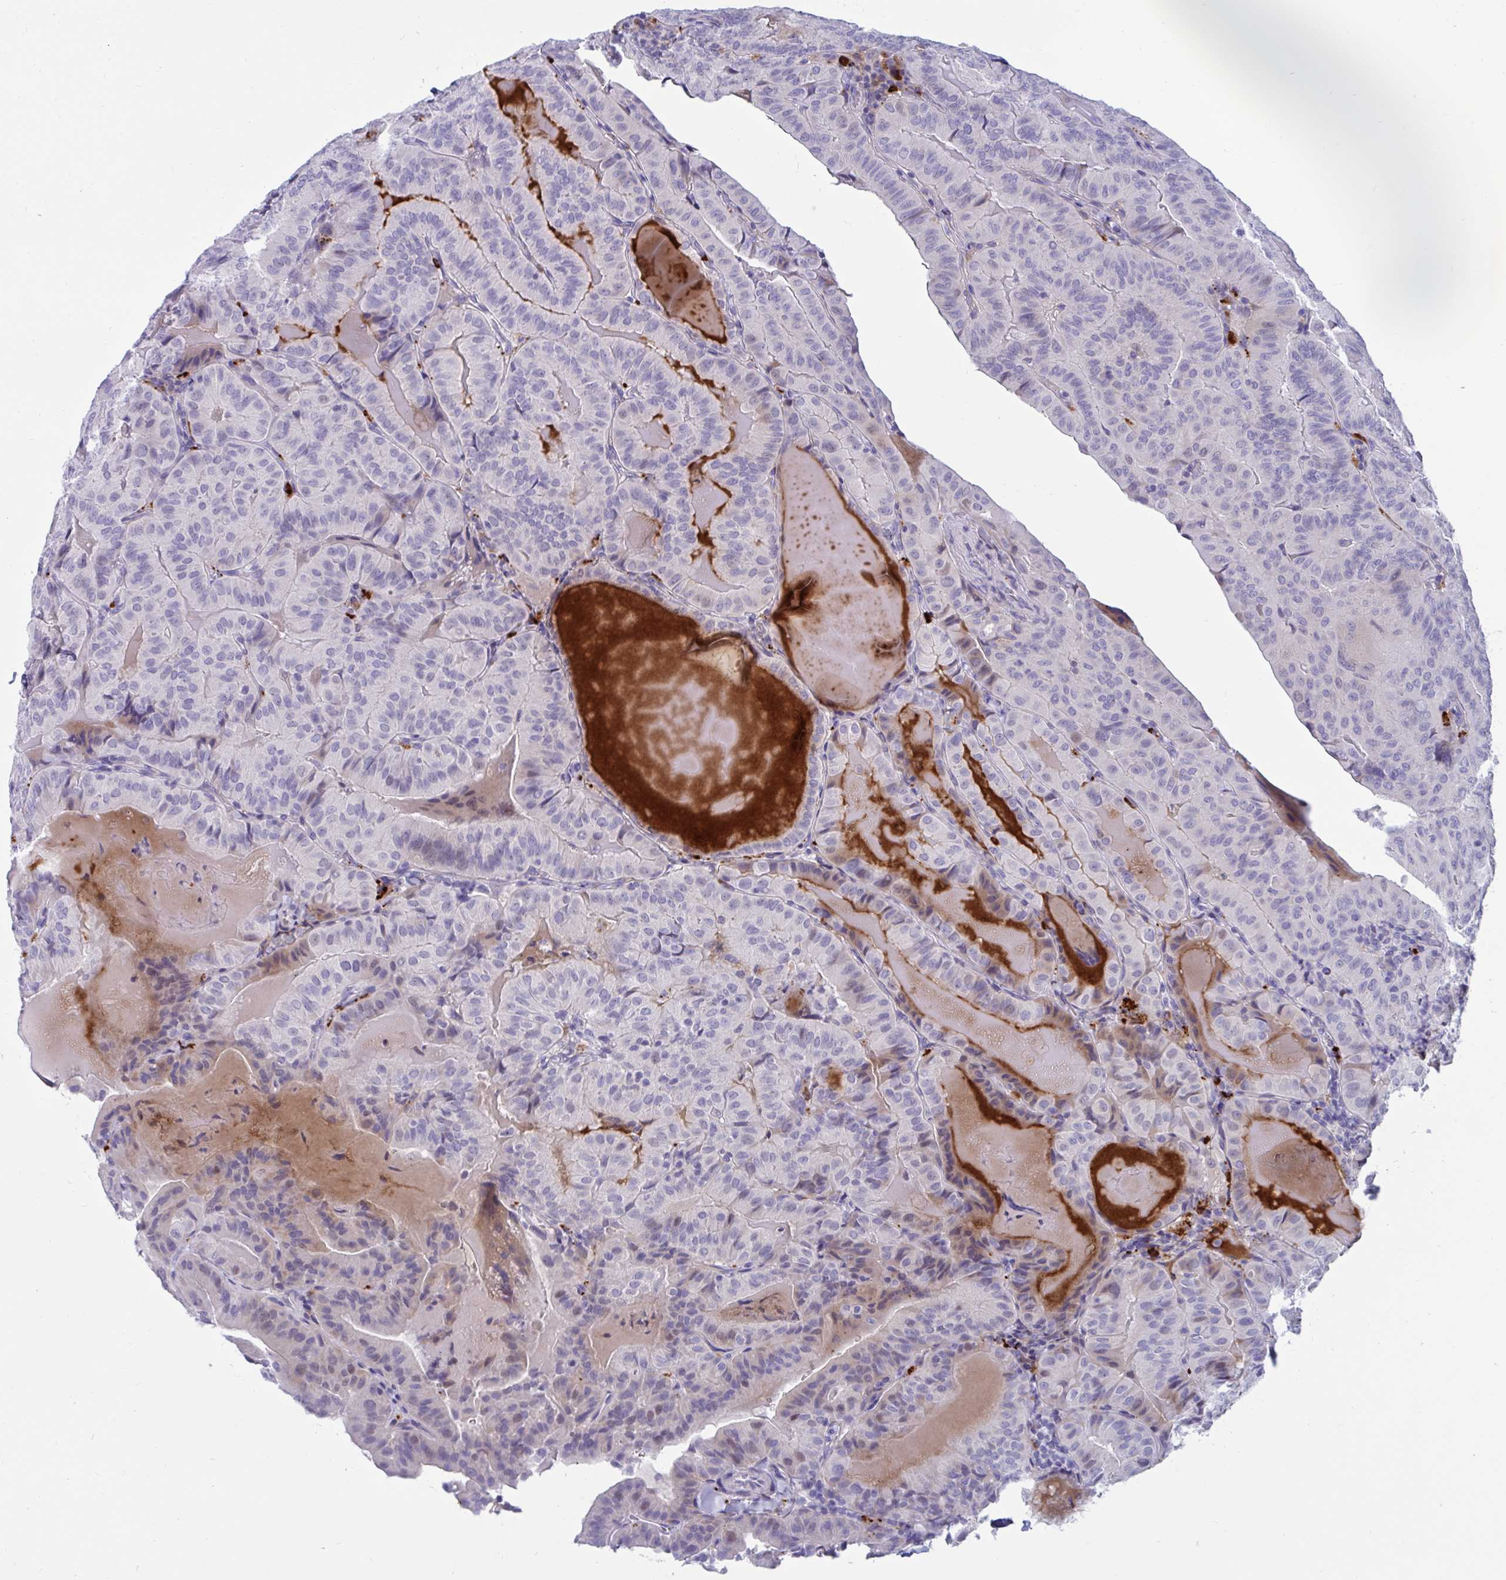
{"staining": {"intensity": "moderate", "quantity": "<25%", "location": "cytoplasmic/membranous"}, "tissue": "thyroid cancer", "cell_type": "Tumor cells", "image_type": "cancer", "snomed": [{"axis": "morphology", "description": "Papillary adenocarcinoma, NOS"}, {"axis": "topography", "description": "Thyroid gland"}], "caption": "Papillary adenocarcinoma (thyroid) stained for a protein reveals moderate cytoplasmic/membranous positivity in tumor cells.", "gene": "FAM219B", "patient": {"sex": "female", "age": 68}}